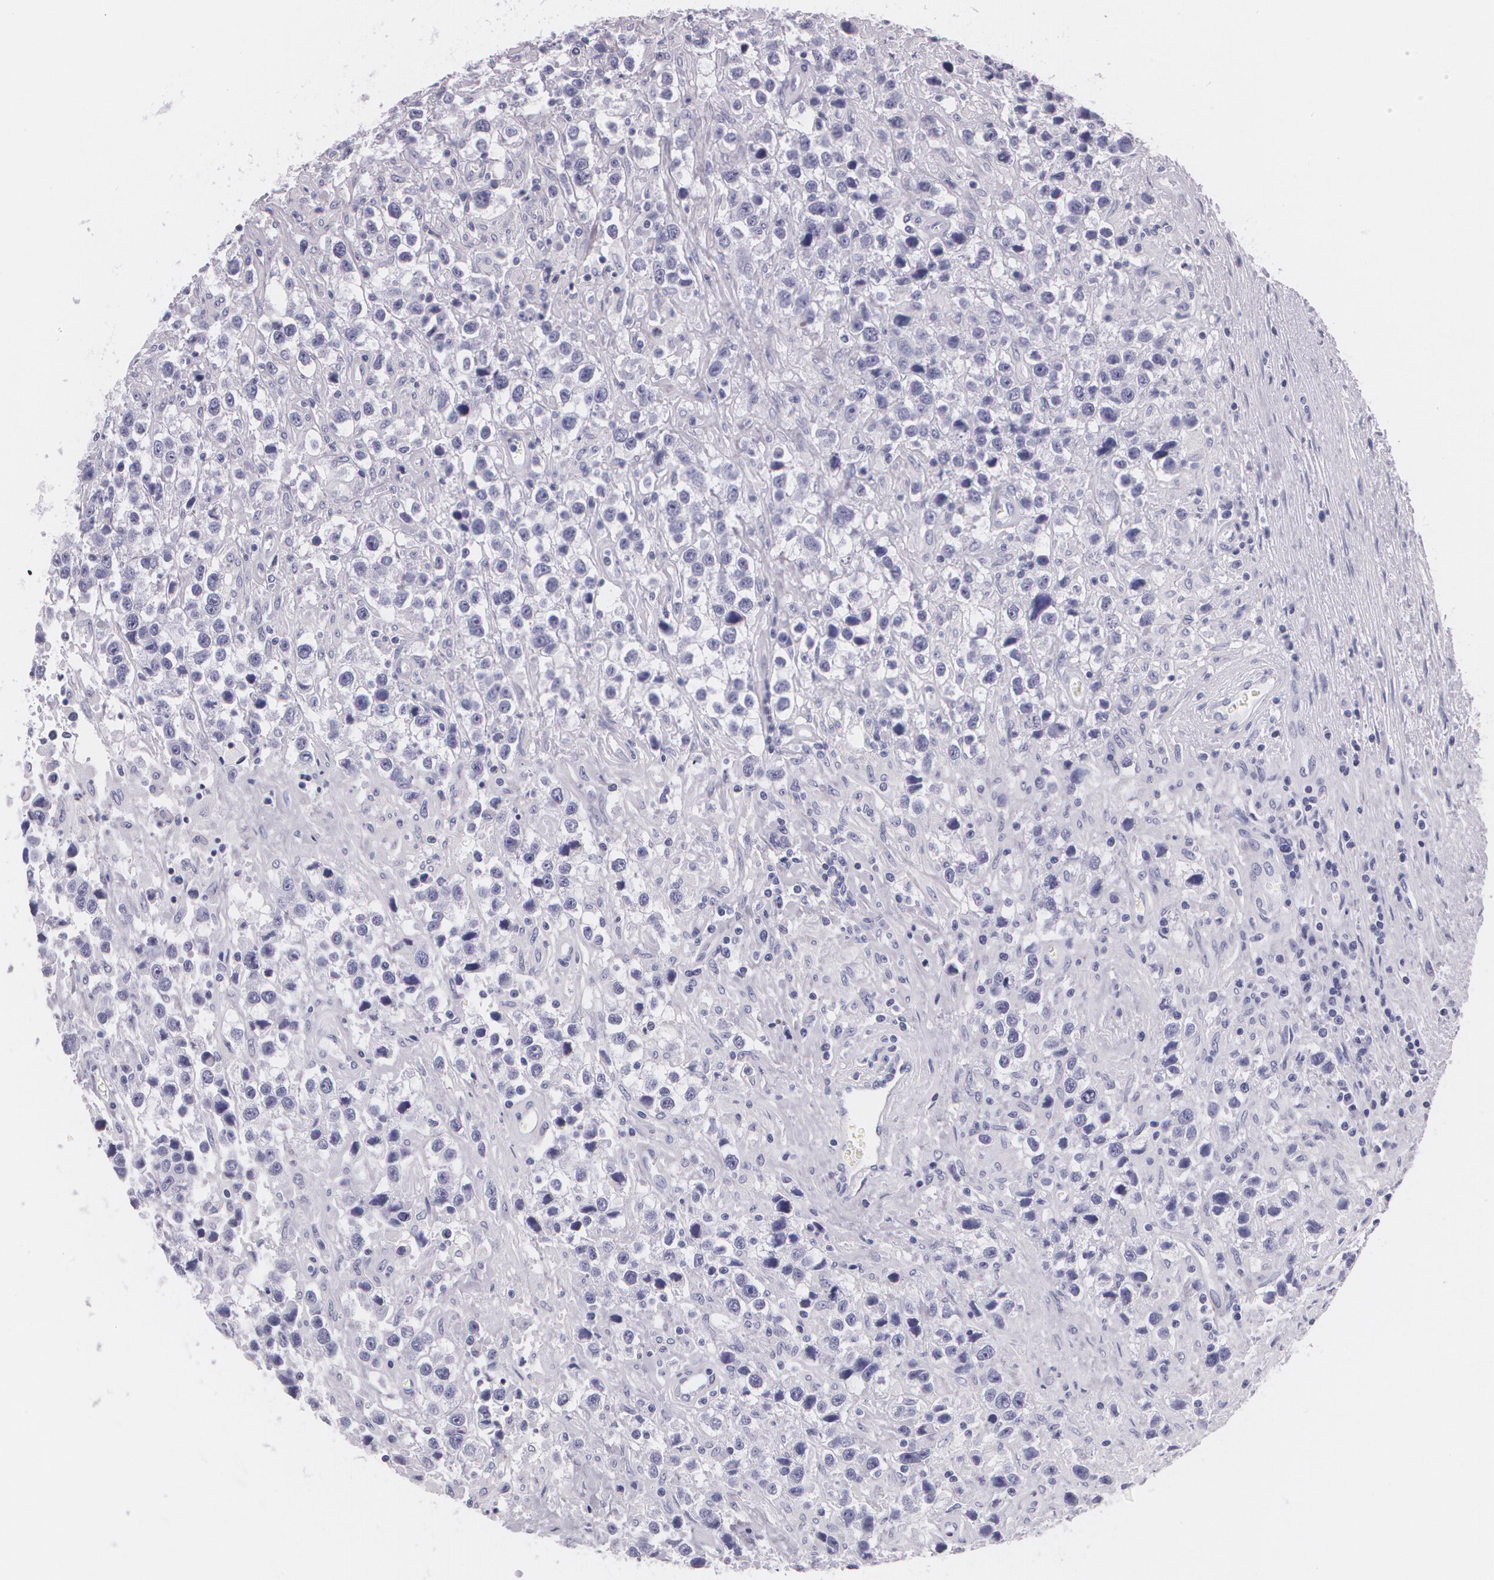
{"staining": {"intensity": "negative", "quantity": "none", "location": "none"}, "tissue": "testis cancer", "cell_type": "Tumor cells", "image_type": "cancer", "snomed": [{"axis": "morphology", "description": "Seminoma, NOS"}, {"axis": "topography", "description": "Testis"}], "caption": "A histopathology image of seminoma (testis) stained for a protein exhibits no brown staining in tumor cells.", "gene": "DLG4", "patient": {"sex": "male", "age": 43}}